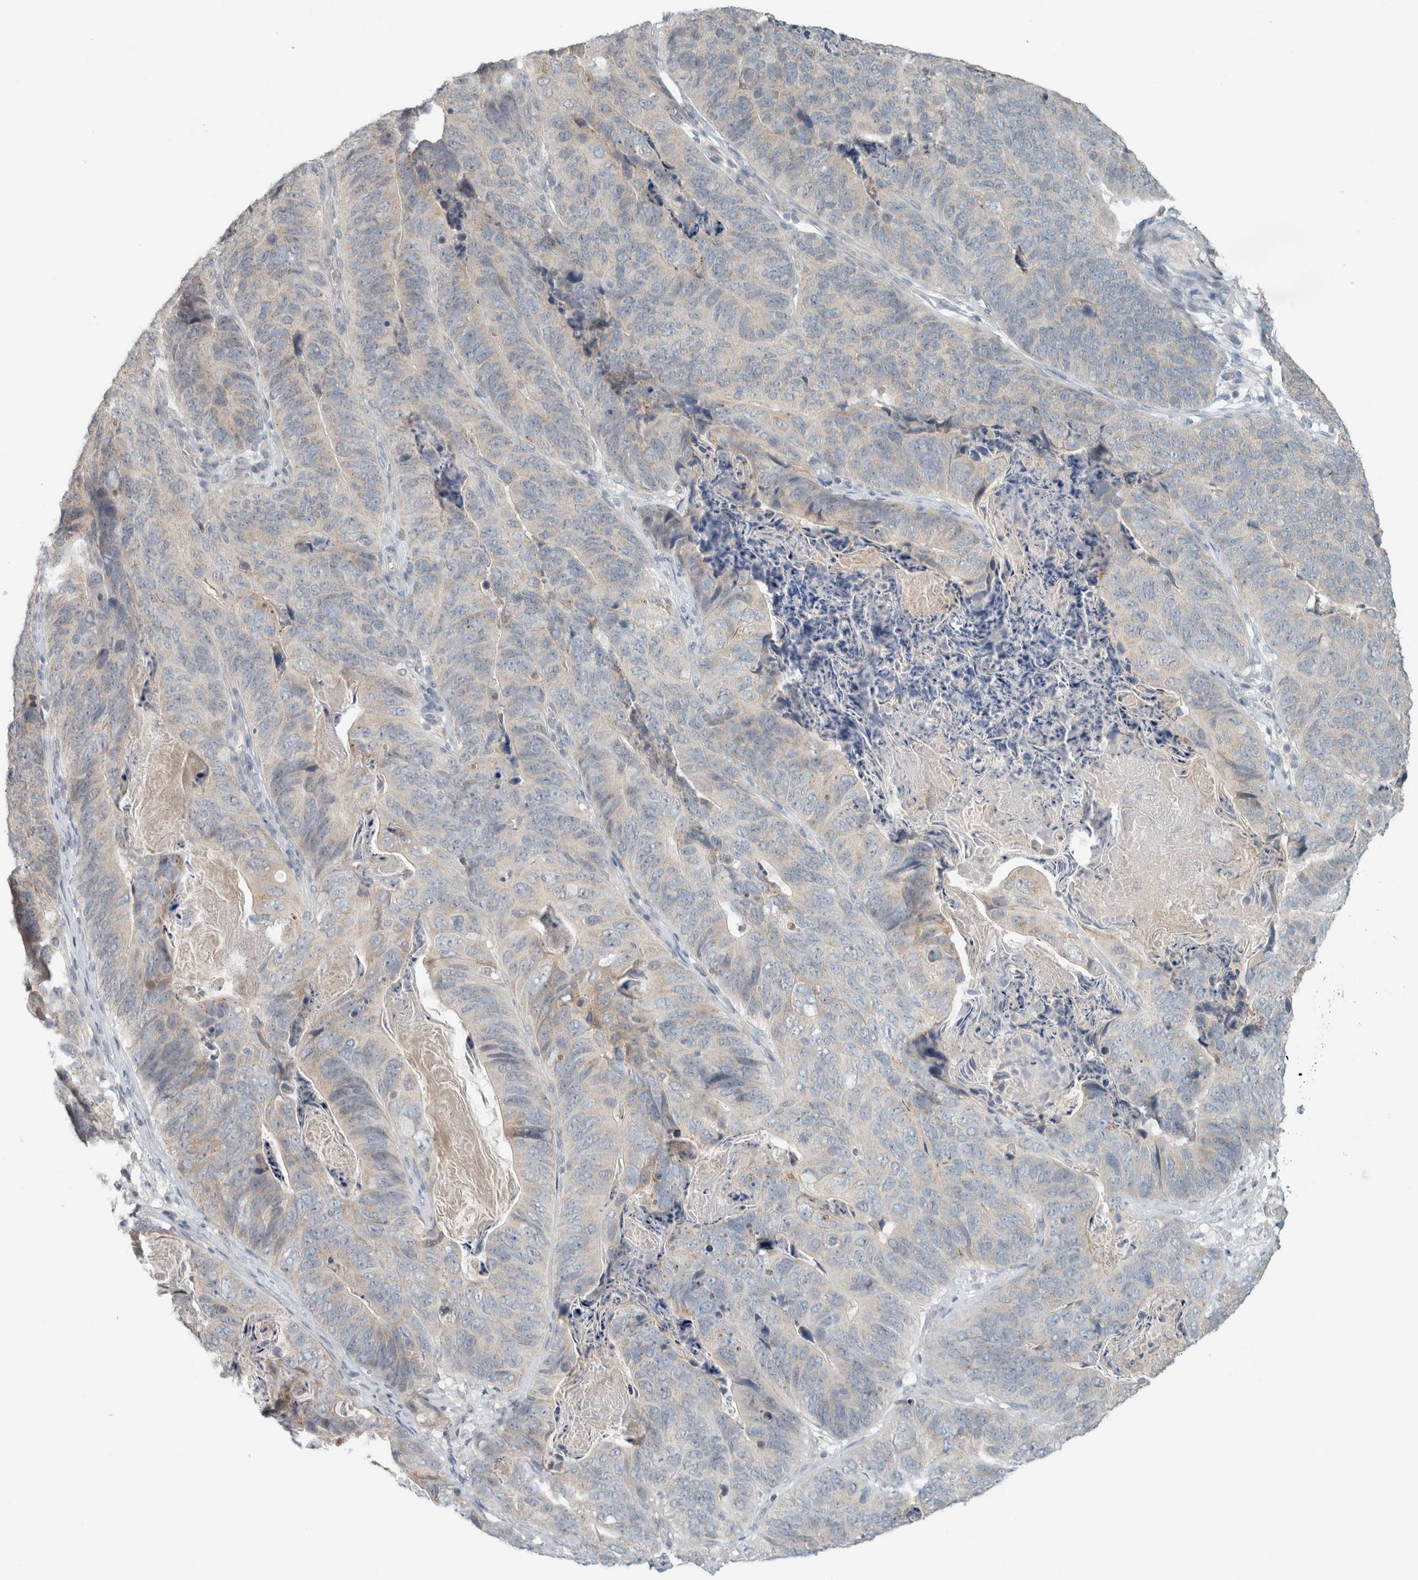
{"staining": {"intensity": "negative", "quantity": "none", "location": "none"}, "tissue": "stomach cancer", "cell_type": "Tumor cells", "image_type": "cancer", "snomed": [{"axis": "morphology", "description": "Normal tissue, NOS"}, {"axis": "morphology", "description": "Adenocarcinoma, NOS"}, {"axis": "topography", "description": "Stomach"}], "caption": "This micrograph is of adenocarcinoma (stomach) stained with IHC to label a protein in brown with the nuclei are counter-stained blue. There is no expression in tumor cells. The staining is performed using DAB (3,3'-diaminobenzidine) brown chromogen with nuclei counter-stained in using hematoxylin.", "gene": "TRIT1", "patient": {"sex": "female", "age": 89}}